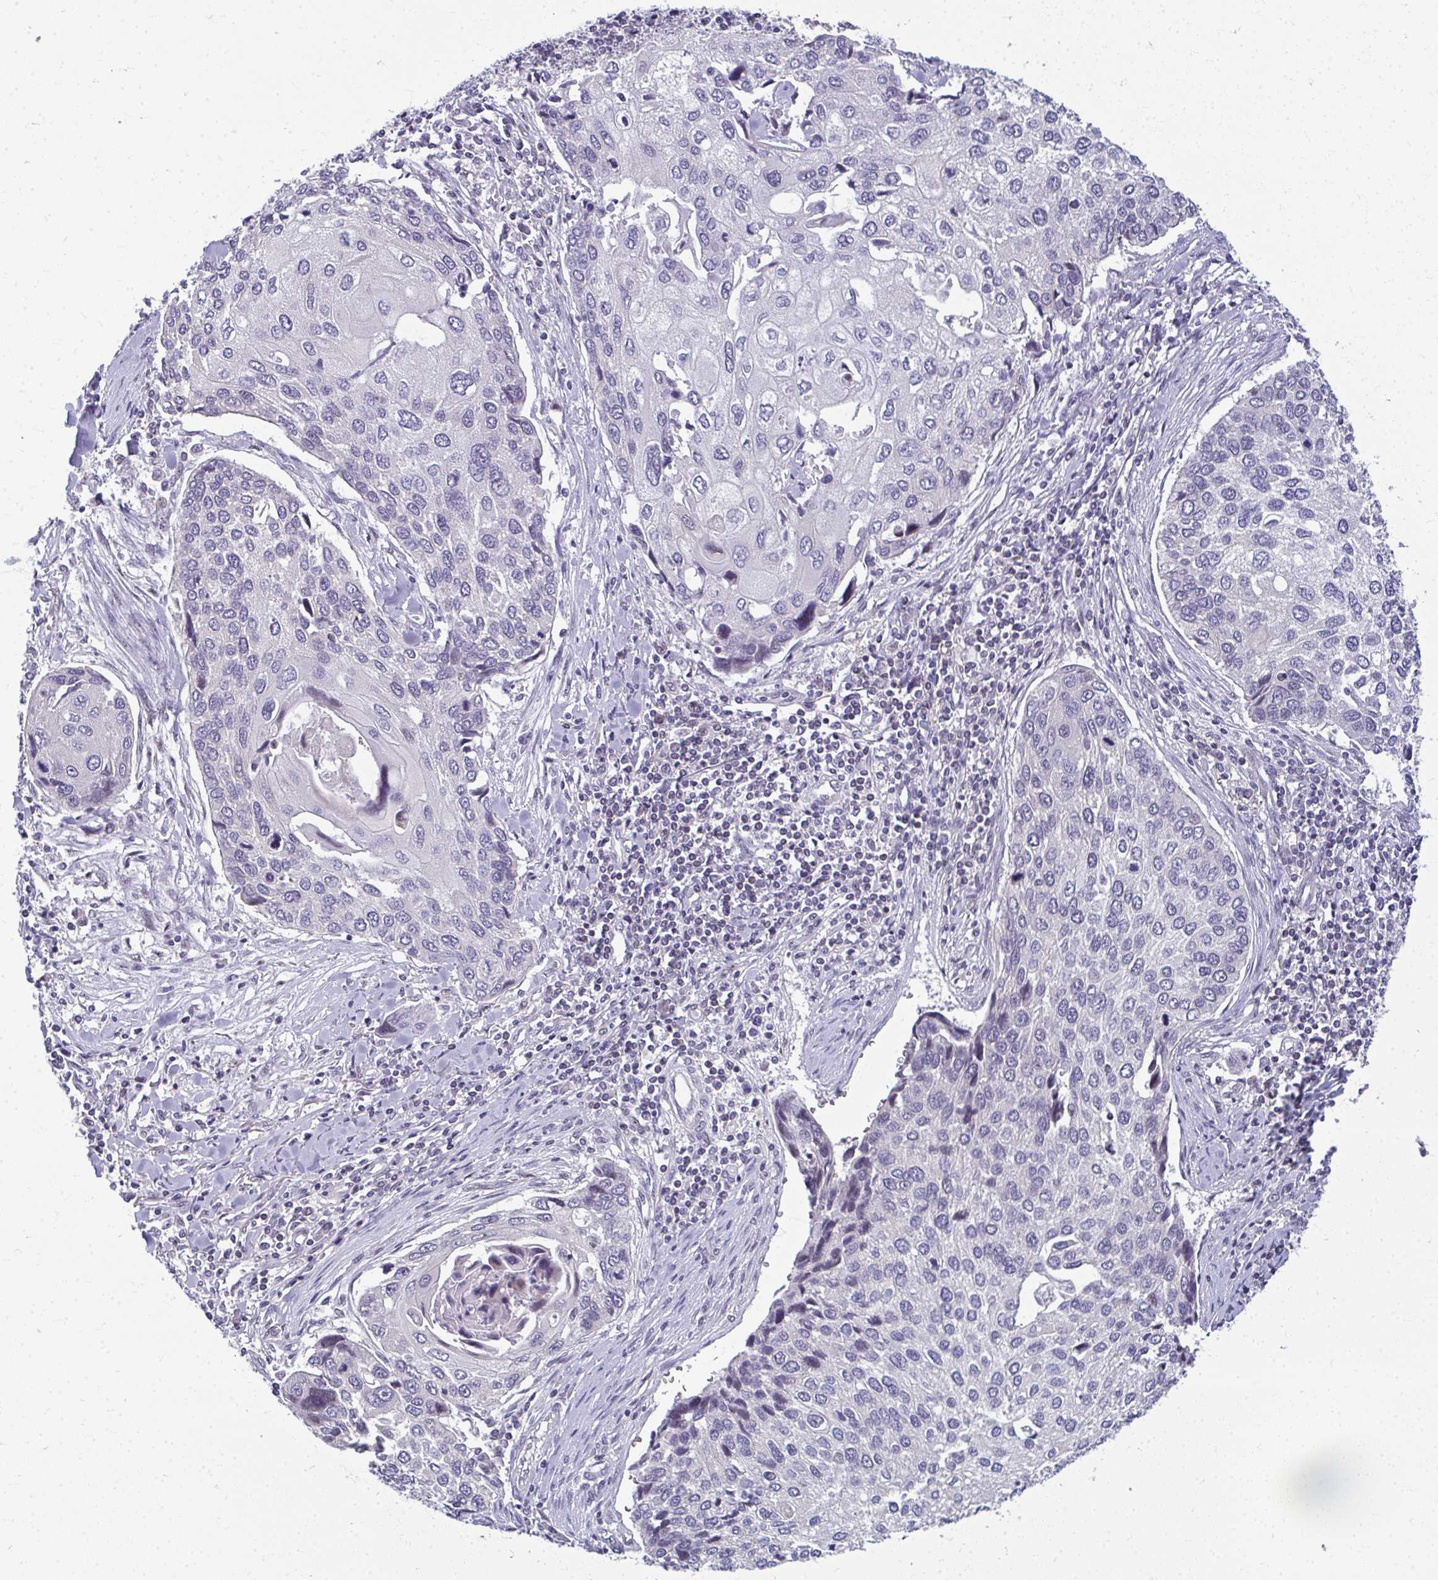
{"staining": {"intensity": "negative", "quantity": "none", "location": "none"}, "tissue": "lung cancer", "cell_type": "Tumor cells", "image_type": "cancer", "snomed": [{"axis": "morphology", "description": "Squamous cell carcinoma, NOS"}, {"axis": "morphology", "description": "Squamous cell carcinoma, metastatic, NOS"}, {"axis": "topography", "description": "Lung"}], "caption": "Tumor cells are negative for brown protein staining in lung metastatic squamous cell carcinoma.", "gene": "ODF1", "patient": {"sex": "male", "age": 63}}